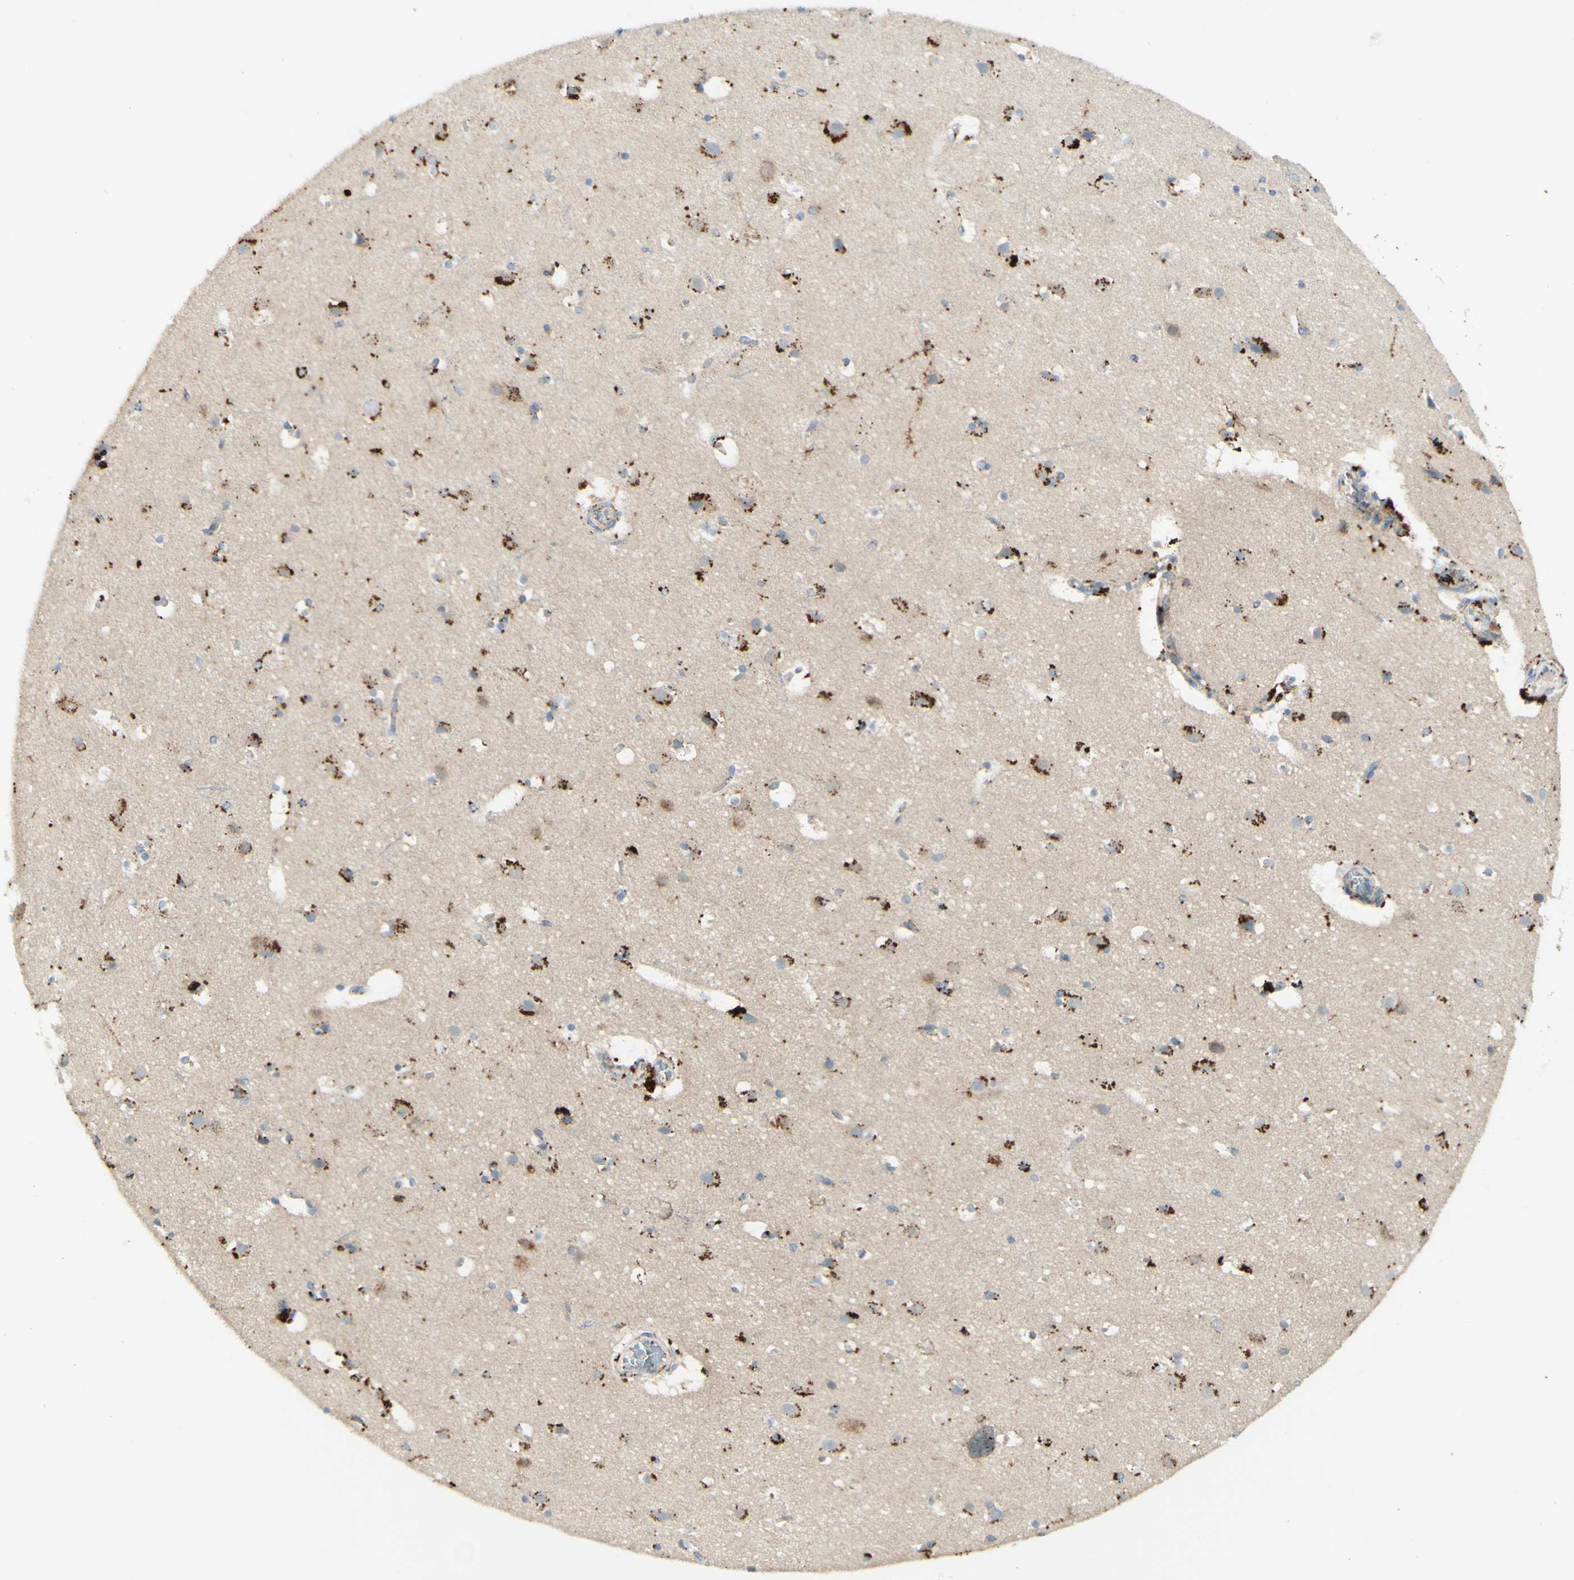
{"staining": {"intensity": "moderate", "quantity": ">75%", "location": "cytoplasmic/membranous"}, "tissue": "cerebral cortex", "cell_type": "Endothelial cells", "image_type": "normal", "snomed": [{"axis": "morphology", "description": "Normal tissue, NOS"}, {"axis": "topography", "description": "Cerebral cortex"}], "caption": "Immunohistochemical staining of normal human cerebral cortex shows moderate cytoplasmic/membranous protein positivity in about >75% of endothelial cells.", "gene": "ARMC10", "patient": {"sex": "male", "age": 45}}